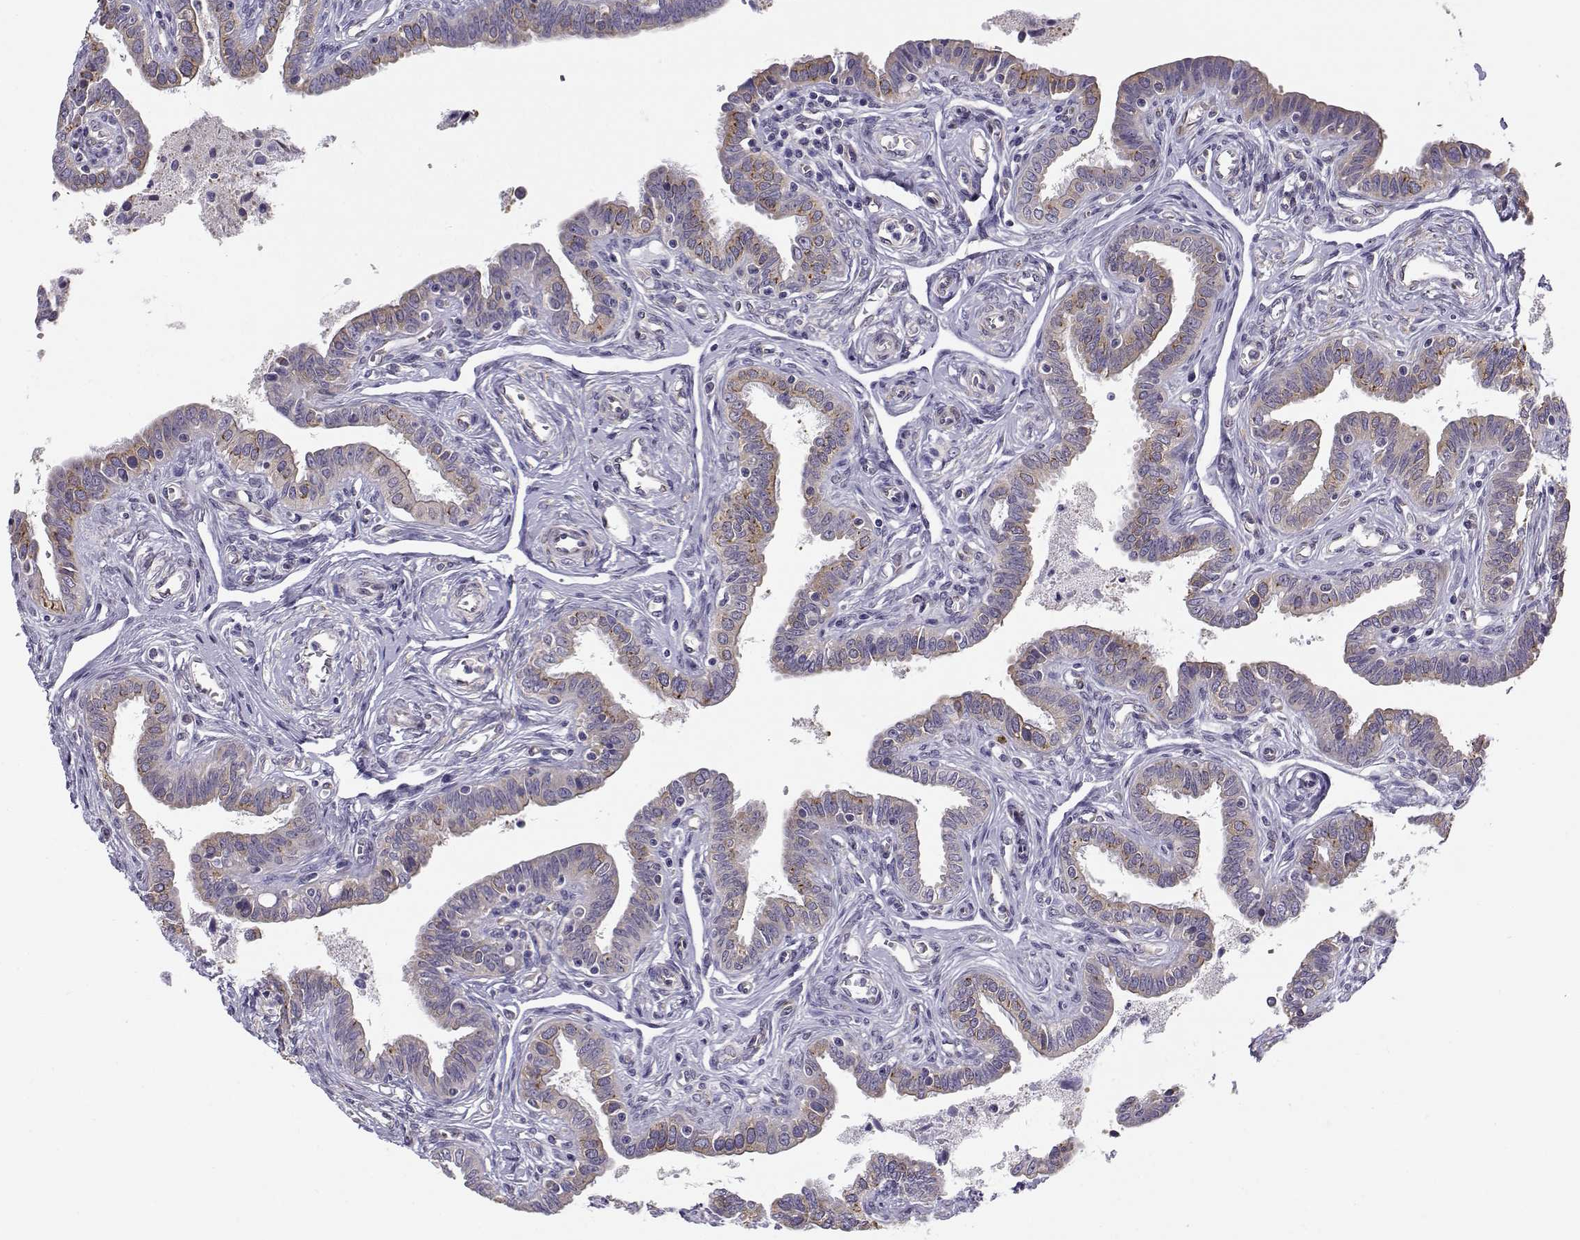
{"staining": {"intensity": "moderate", "quantity": ">75%", "location": "cytoplasmic/membranous"}, "tissue": "fallopian tube", "cell_type": "Glandular cells", "image_type": "normal", "snomed": [{"axis": "morphology", "description": "Normal tissue, NOS"}, {"axis": "morphology", "description": "Carcinoma, endometroid"}, {"axis": "topography", "description": "Fallopian tube"}, {"axis": "topography", "description": "Ovary"}], "caption": "Protein expression analysis of unremarkable fallopian tube exhibits moderate cytoplasmic/membranous positivity in approximately >75% of glandular cells.", "gene": "BEND6", "patient": {"sex": "female", "age": 42}}